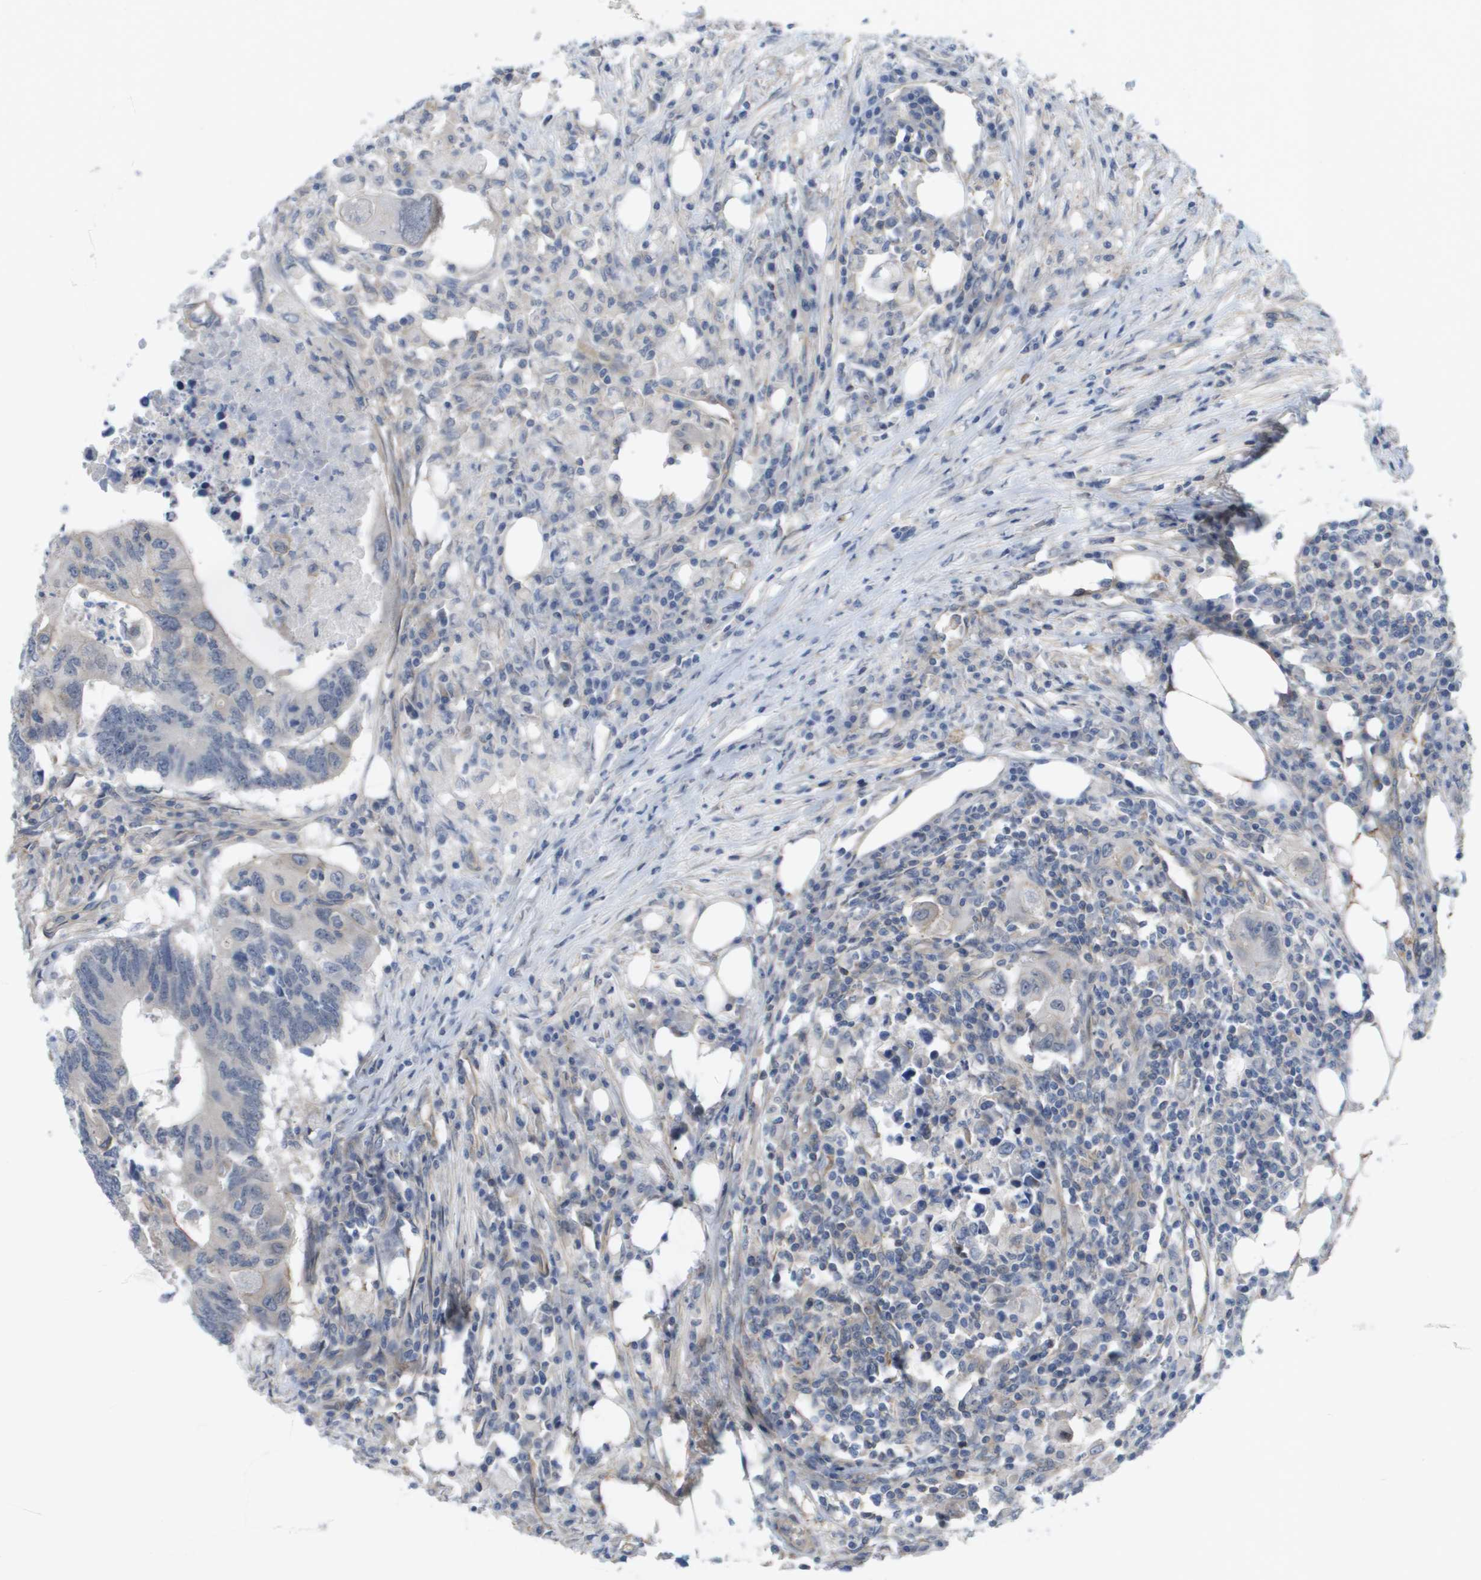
{"staining": {"intensity": "negative", "quantity": "none", "location": "none"}, "tissue": "colorectal cancer", "cell_type": "Tumor cells", "image_type": "cancer", "snomed": [{"axis": "morphology", "description": "Adenocarcinoma, NOS"}, {"axis": "topography", "description": "Colon"}], "caption": "Tumor cells are negative for protein expression in human colorectal cancer (adenocarcinoma).", "gene": "MTARC2", "patient": {"sex": "male", "age": 71}}